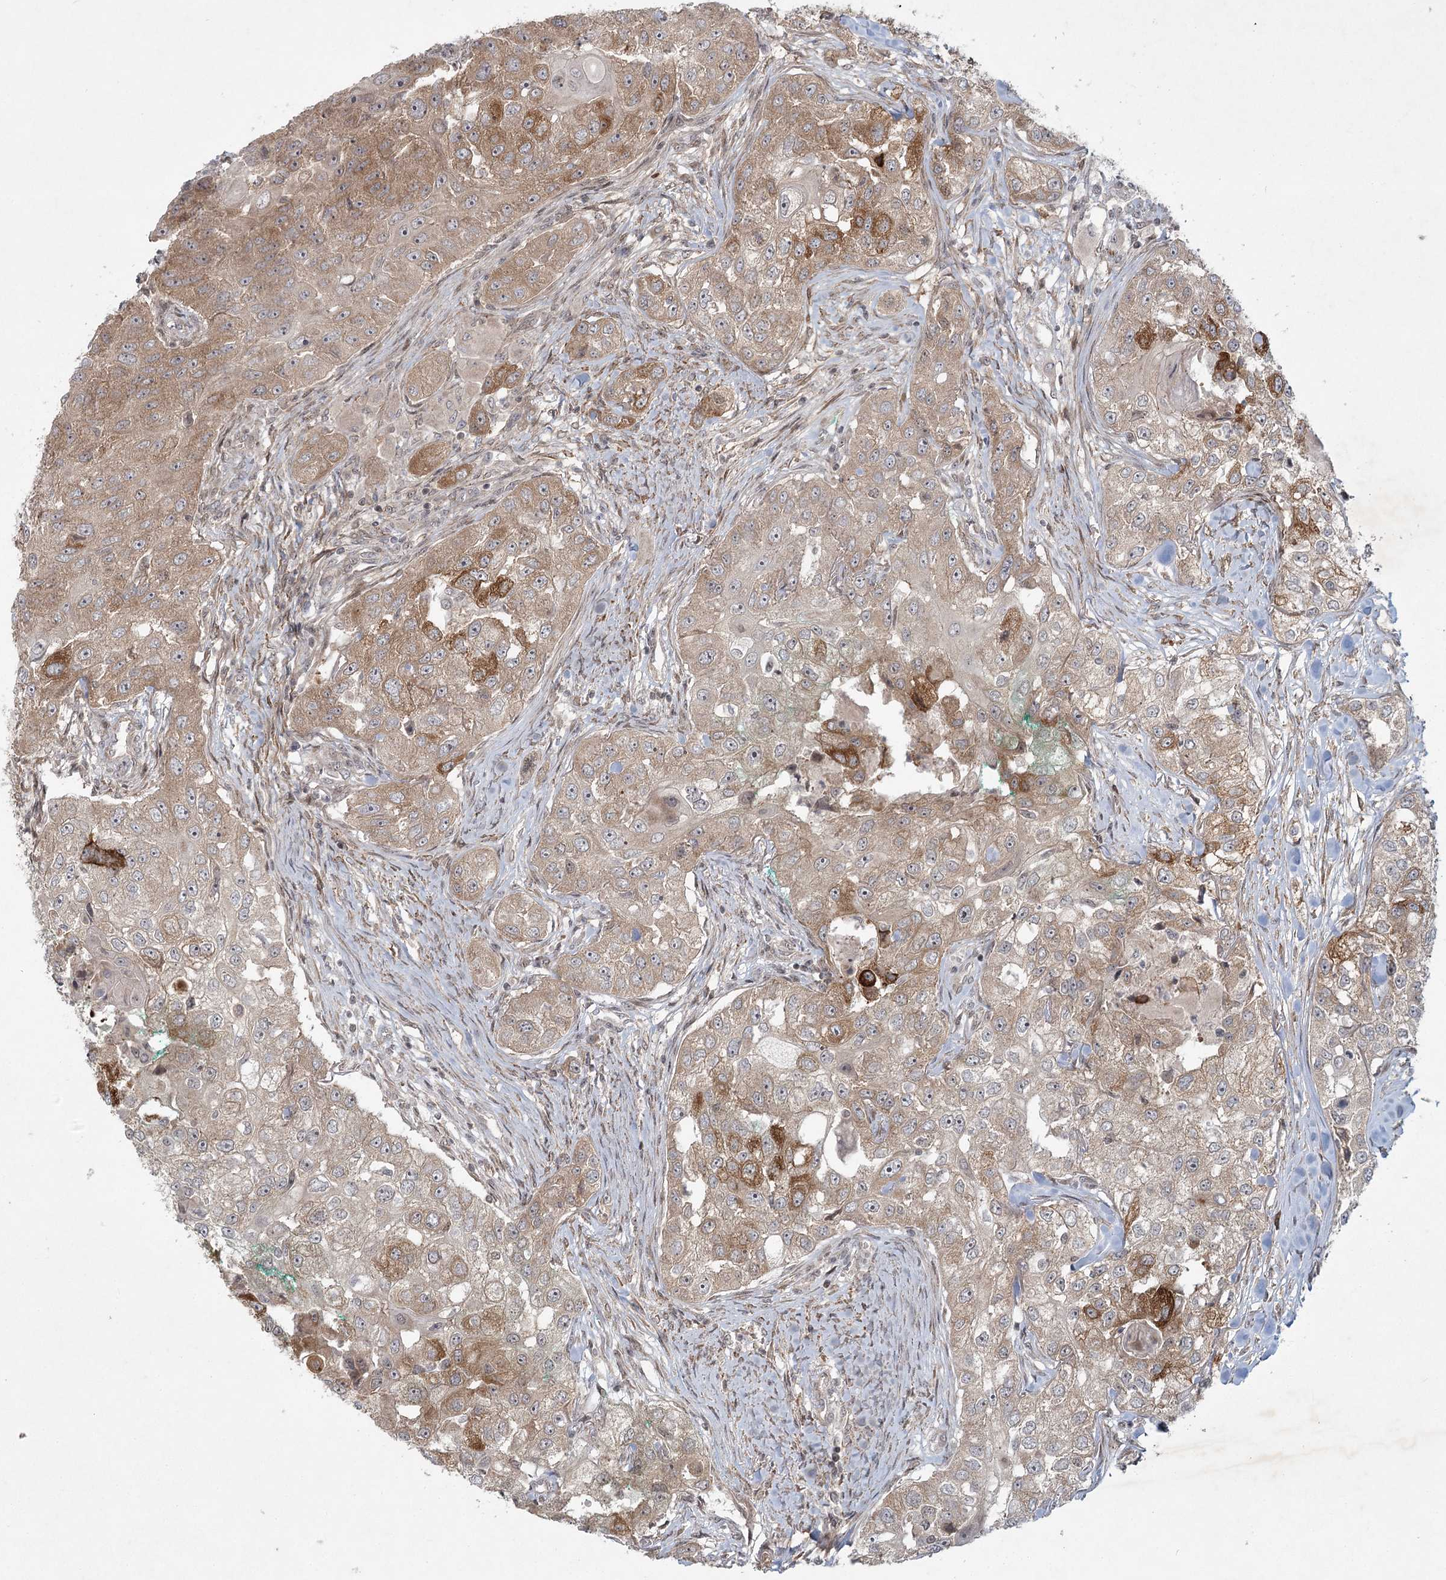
{"staining": {"intensity": "moderate", "quantity": "25%-75%", "location": "cytoplasmic/membranous"}, "tissue": "head and neck cancer", "cell_type": "Tumor cells", "image_type": "cancer", "snomed": [{"axis": "morphology", "description": "Normal tissue, NOS"}, {"axis": "morphology", "description": "Squamous cell carcinoma, NOS"}, {"axis": "topography", "description": "Skeletal muscle"}, {"axis": "topography", "description": "Head-Neck"}], "caption": "IHC staining of head and neck cancer (squamous cell carcinoma), which demonstrates medium levels of moderate cytoplasmic/membranous staining in about 25%-75% of tumor cells indicating moderate cytoplasmic/membranous protein staining. The staining was performed using DAB (3,3'-diaminobenzidine) (brown) for protein detection and nuclei were counterstained in hematoxylin (blue).", "gene": "SH2D3A", "patient": {"sex": "male", "age": 51}}